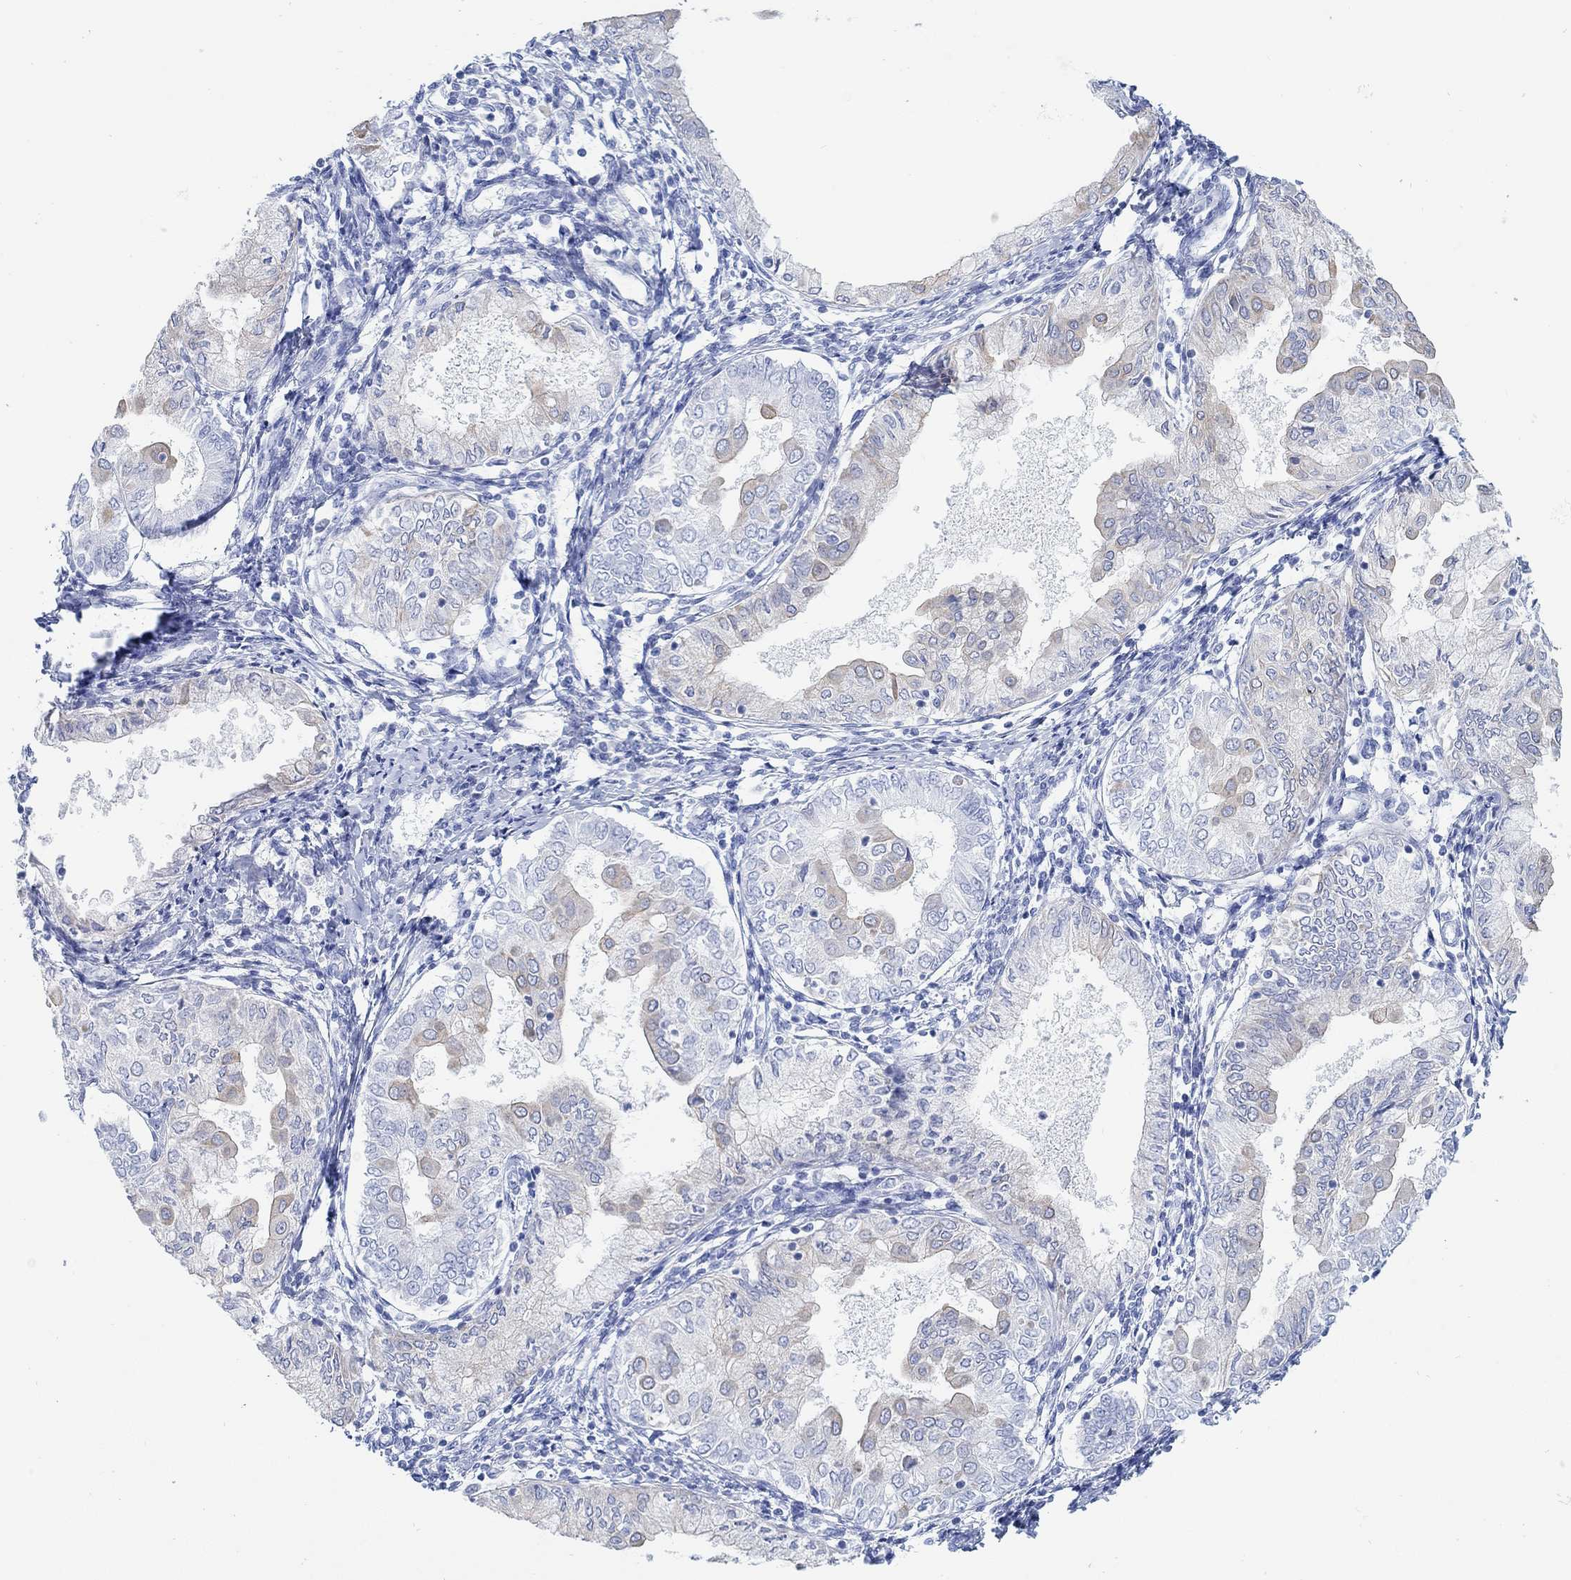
{"staining": {"intensity": "weak", "quantity": "<25%", "location": "cytoplasmic/membranous"}, "tissue": "endometrial cancer", "cell_type": "Tumor cells", "image_type": "cancer", "snomed": [{"axis": "morphology", "description": "Adenocarcinoma, NOS"}, {"axis": "topography", "description": "Endometrium"}], "caption": "Immunohistochemistry (IHC) photomicrograph of human endometrial adenocarcinoma stained for a protein (brown), which shows no staining in tumor cells.", "gene": "AK8", "patient": {"sex": "female", "age": 68}}